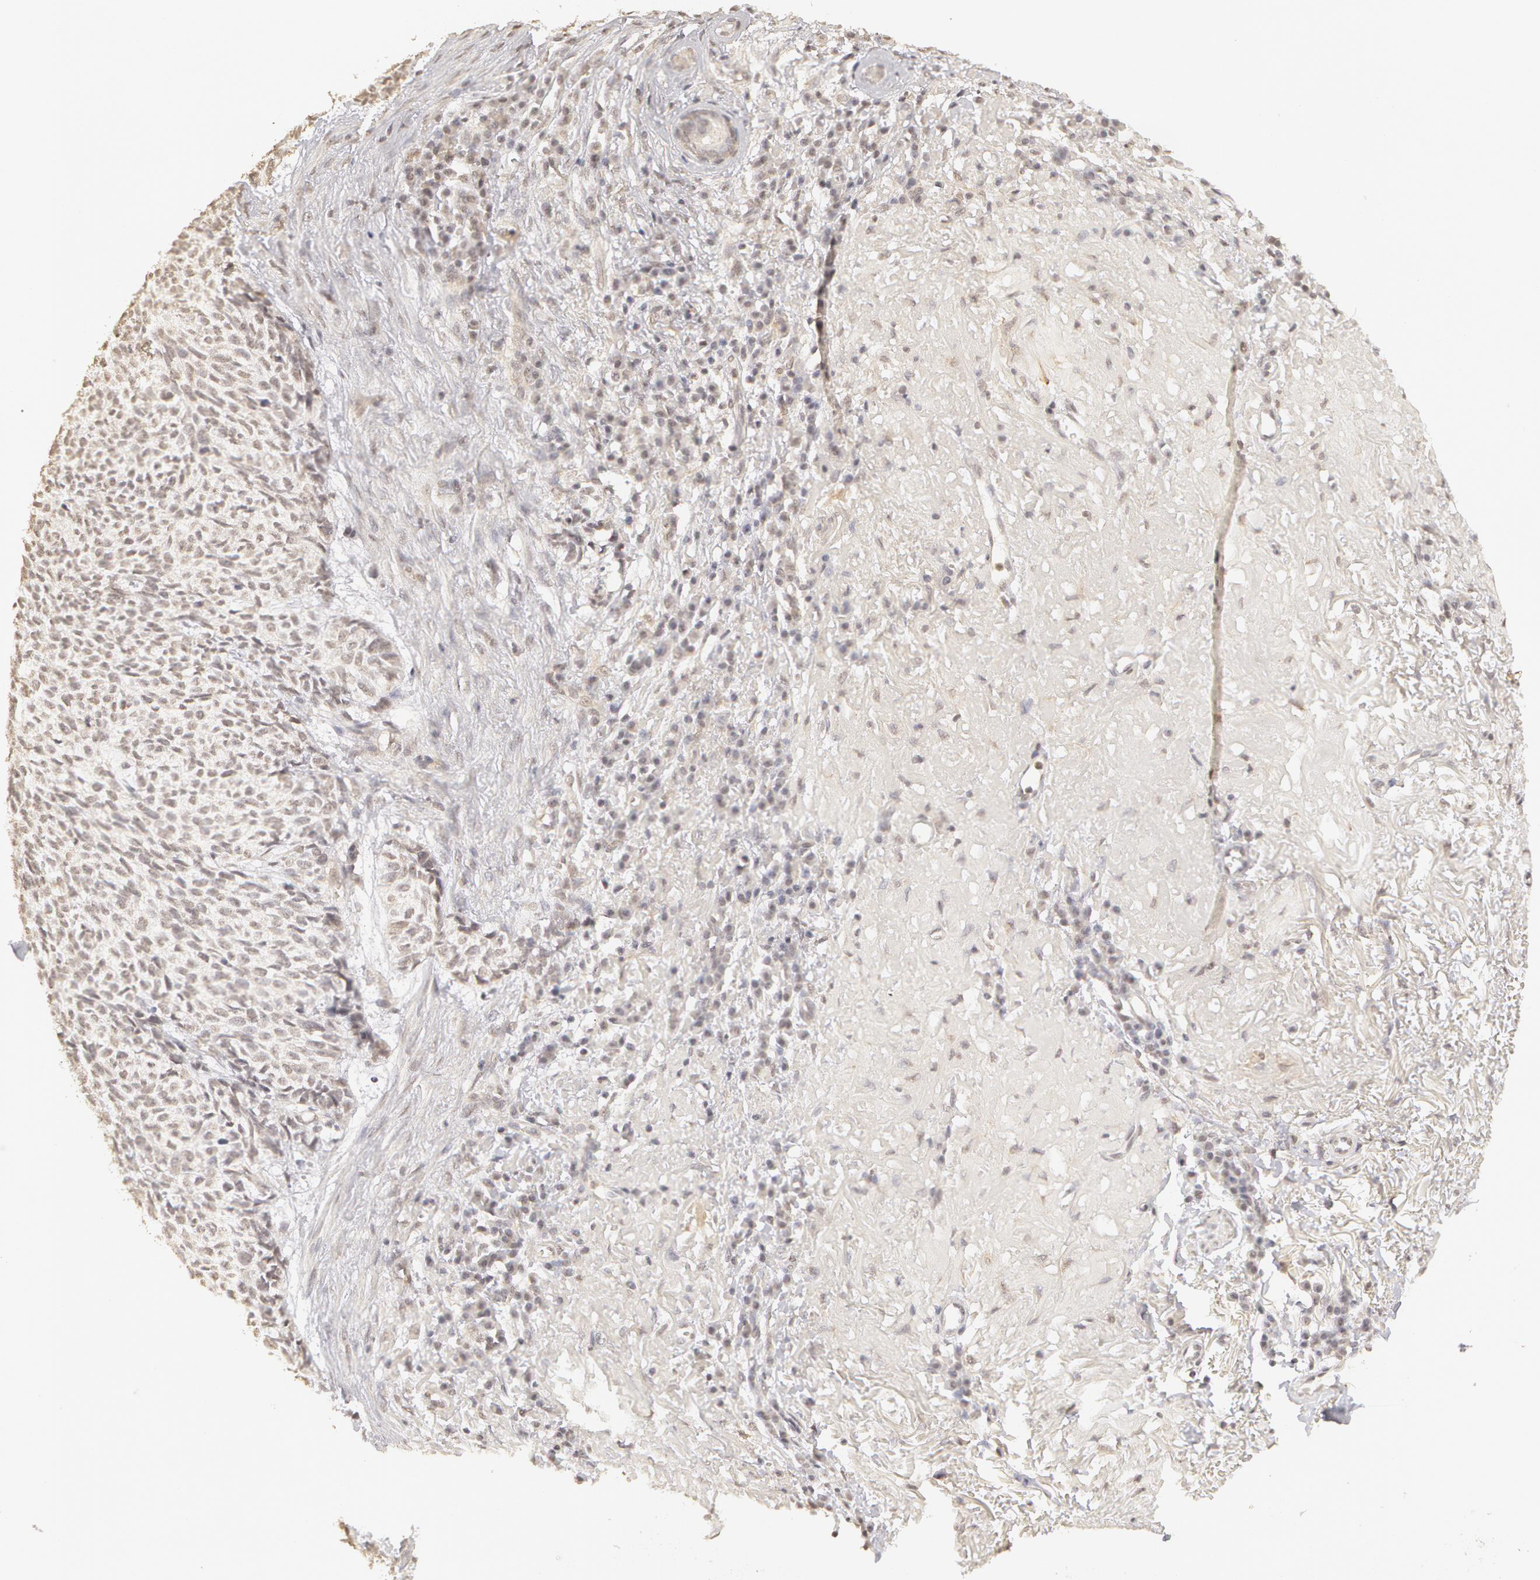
{"staining": {"intensity": "negative", "quantity": "none", "location": "none"}, "tissue": "skin cancer", "cell_type": "Tumor cells", "image_type": "cancer", "snomed": [{"axis": "morphology", "description": "Basal cell carcinoma"}, {"axis": "topography", "description": "Skin"}], "caption": "High magnification brightfield microscopy of basal cell carcinoma (skin) stained with DAB (3,3'-diaminobenzidine) (brown) and counterstained with hematoxylin (blue): tumor cells show no significant positivity.", "gene": "ADAM10", "patient": {"sex": "female", "age": 89}}